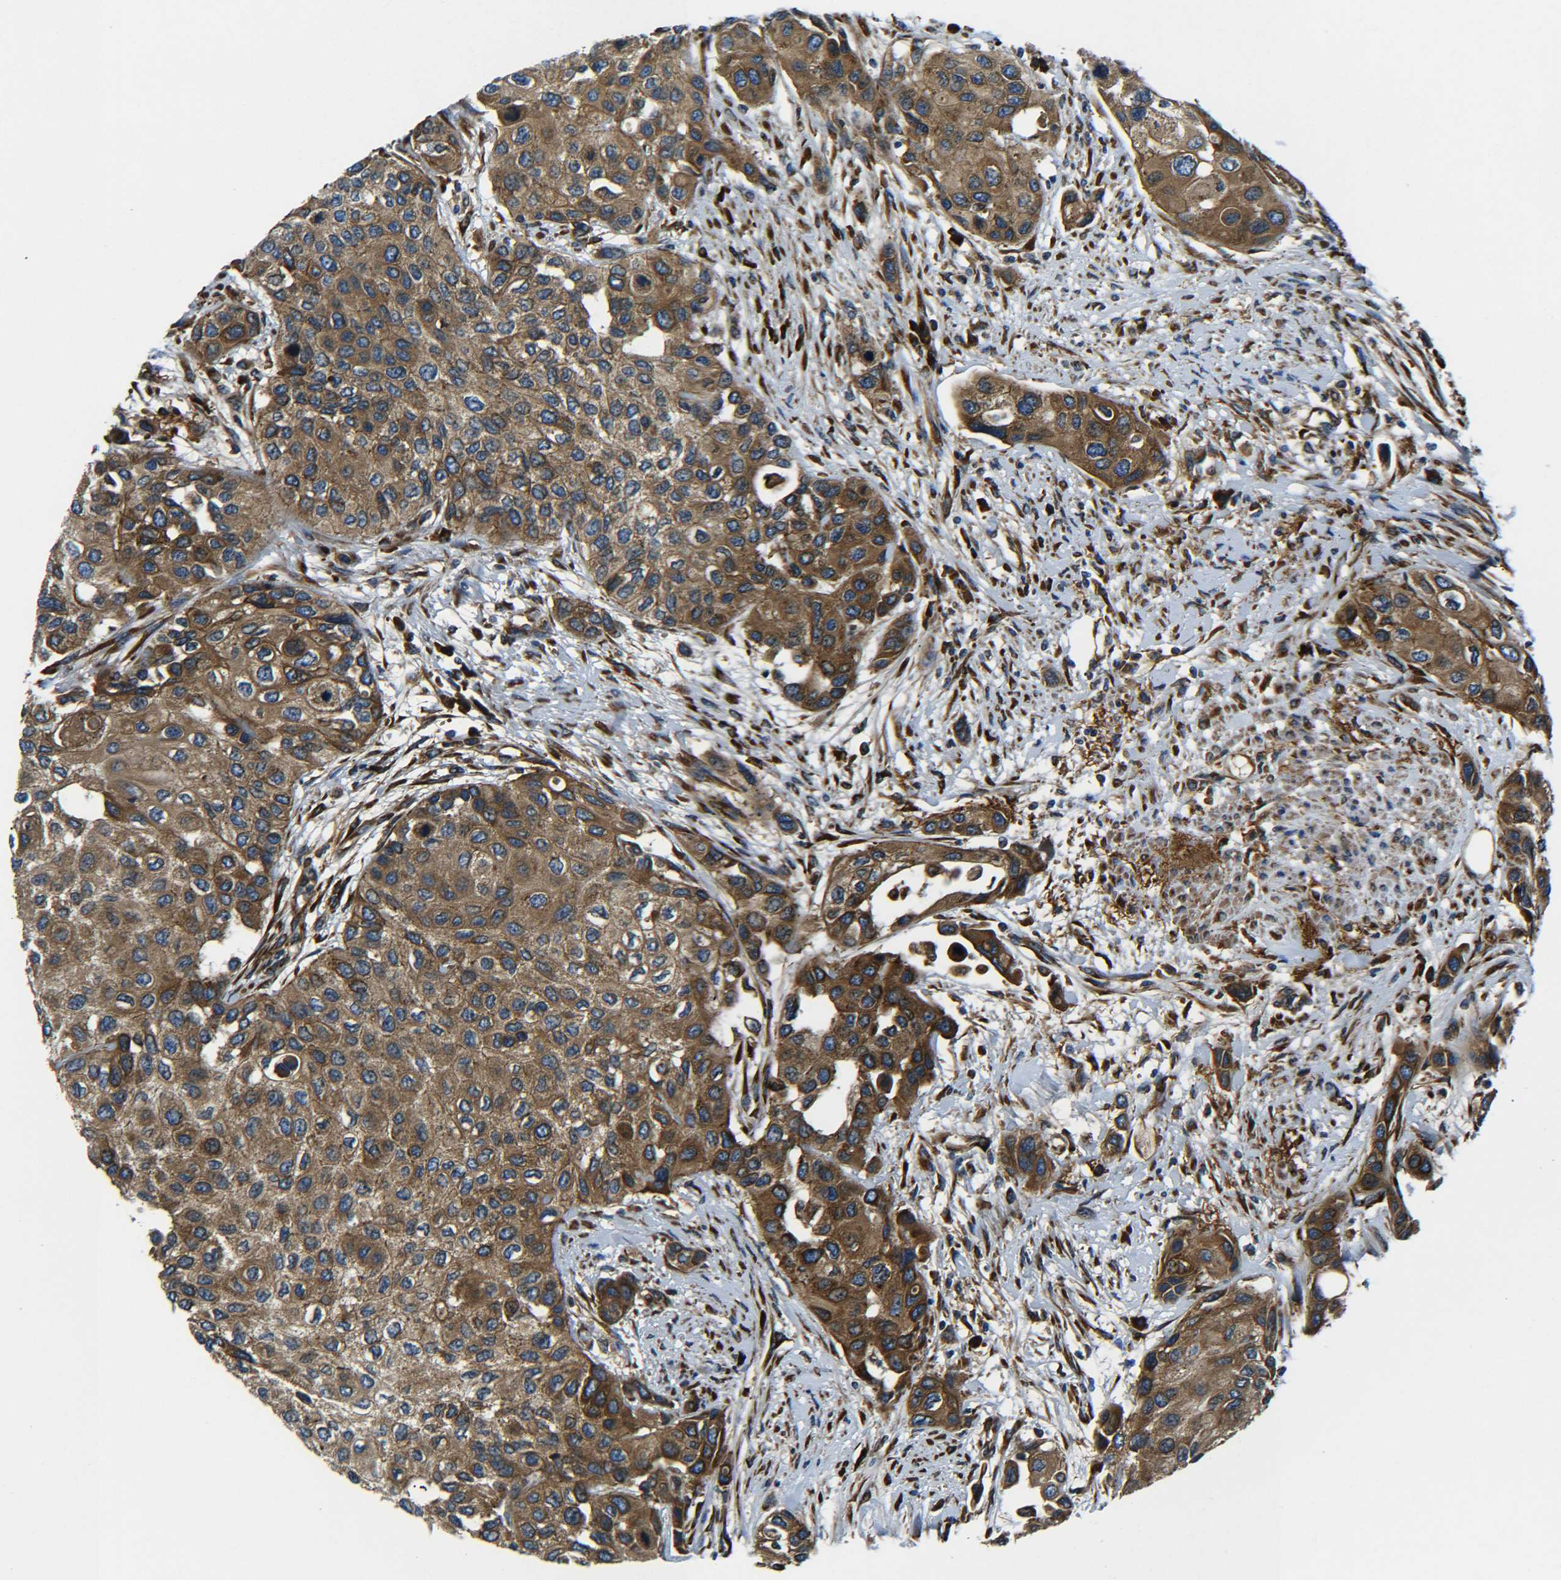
{"staining": {"intensity": "strong", "quantity": ">75%", "location": "cytoplasmic/membranous"}, "tissue": "urothelial cancer", "cell_type": "Tumor cells", "image_type": "cancer", "snomed": [{"axis": "morphology", "description": "Urothelial carcinoma, High grade"}, {"axis": "topography", "description": "Urinary bladder"}], "caption": "Human urothelial carcinoma (high-grade) stained with a protein marker displays strong staining in tumor cells.", "gene": "PREB", "patient": {"sex": "female", "age": 56}}